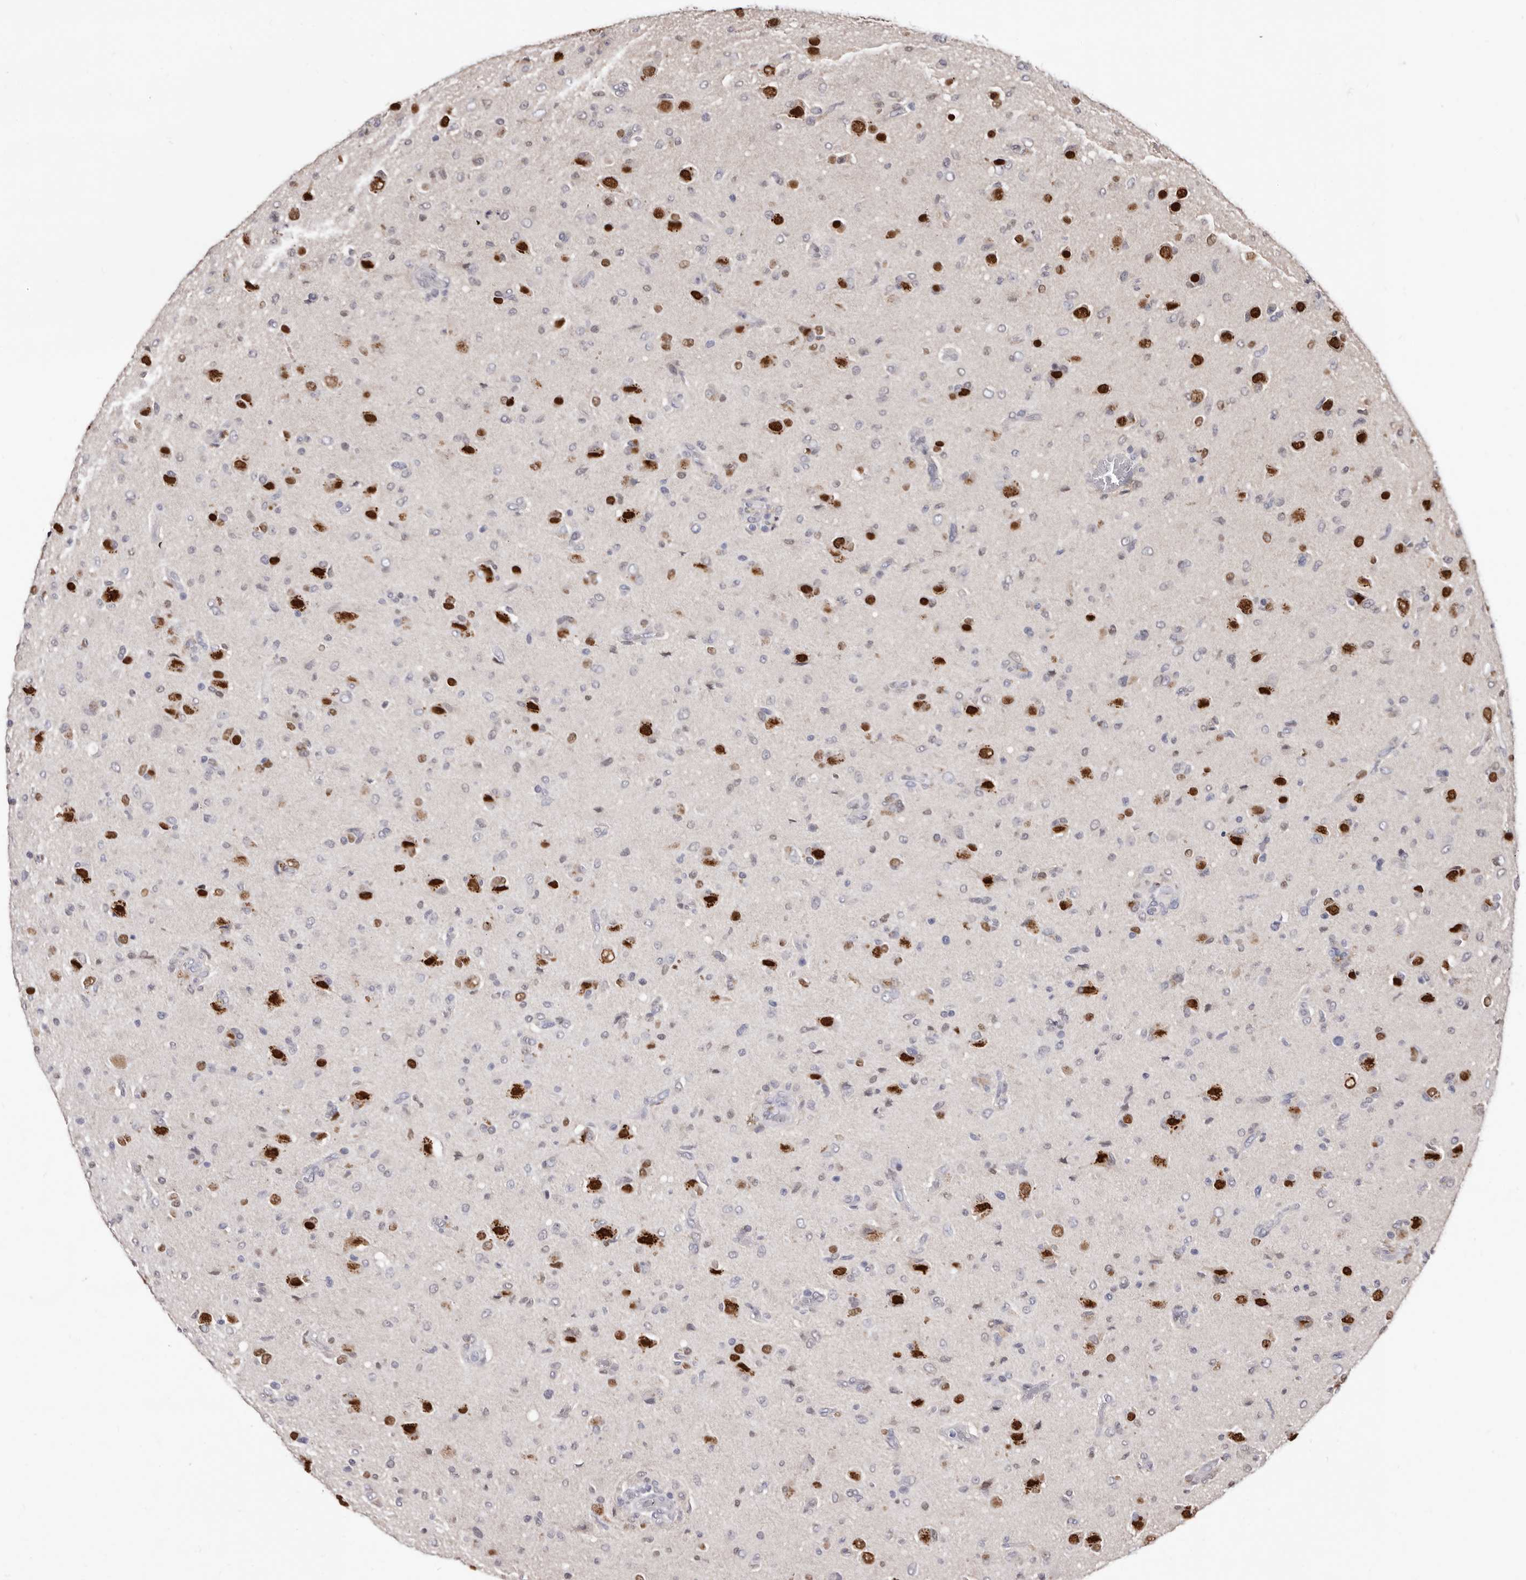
{"staining": {"intensity": "negative", "quantity": "none", "location": "none"}, "tissue": "glioma", "cell_type": "Tumor cells", "image_type": "cancer", "snomed": [{"axis": "morphology", "description": "Glioma, malignant, High grade"}, {"axis": "topography", "description": "Brain"}], "caption": "IHC micrograph of high-grade glioma (malignant) stained for a protein (brown), which reveals no expression in tumor cells. (Brightfield microscopy of DAB (3,3'-diaminobenzidine) IHC at high magnification).", "gene": "KHDRBS2", "patient": {"sex": "female", "age": 57}}